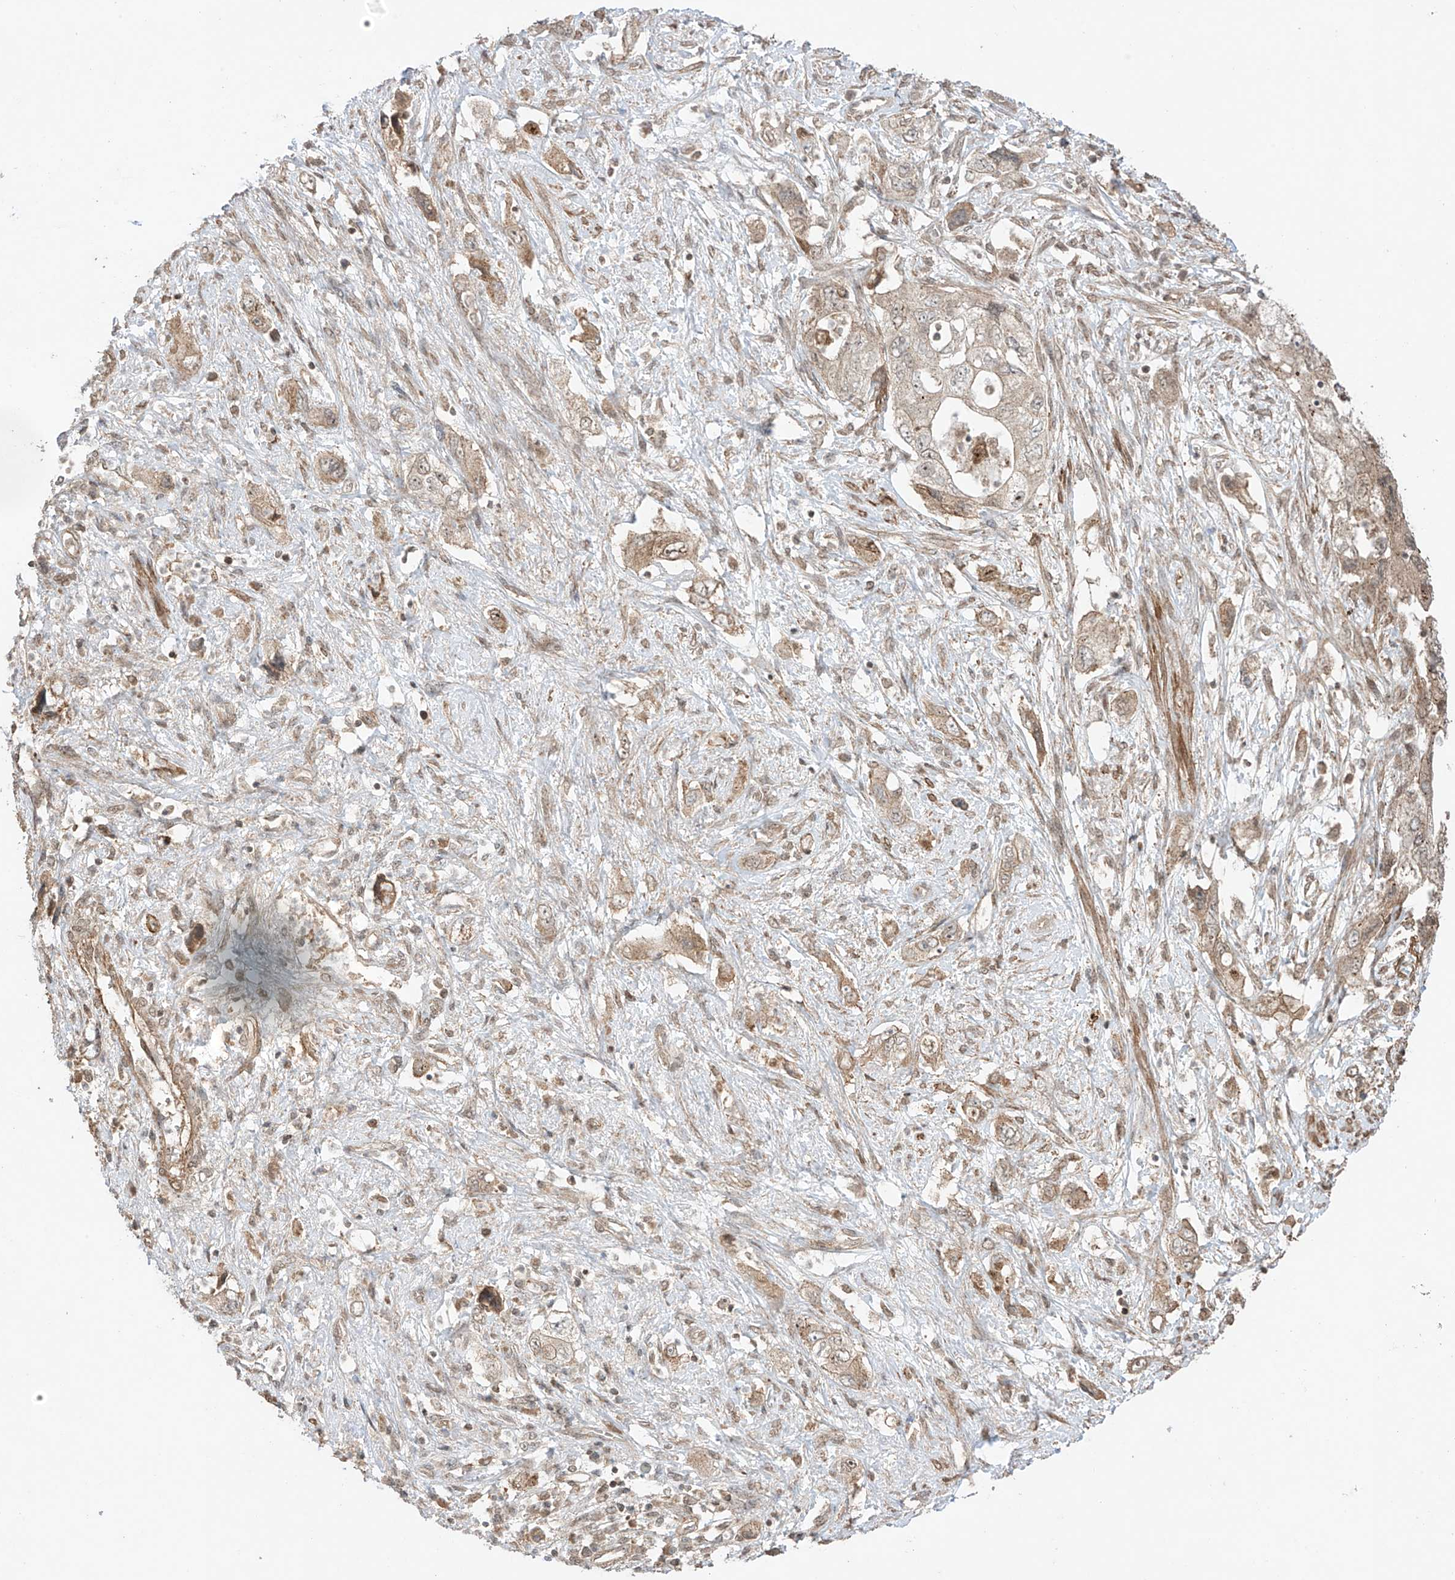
{"staining": {"intensity": "weak", "quantity": "25%-75%", "location": "cytoplasmic/membranous"}, "tissue": "pancreatic cancer", "cell_type": "Tumor cells", "image_type": "cancer", "snomed": [{"axis": "morphology", "description": "Adenocarcinoma, NOS"}, {"axis": "topography", "description": "Pancreas"}], "caption": "Protein expression analysis of human pancreatic adenocarcinoma reveals weak cytoplasmic/membranous expression in approximately 25%-75% of tumor cells. Using DAB (3,3'-diaminobenzidine) (brown) and hematoxylin (blue) stains, captured at high magnification using brightfield microscopy.", "gene": "ABCD1", "patient": {"sex": "female", "age": 73}}